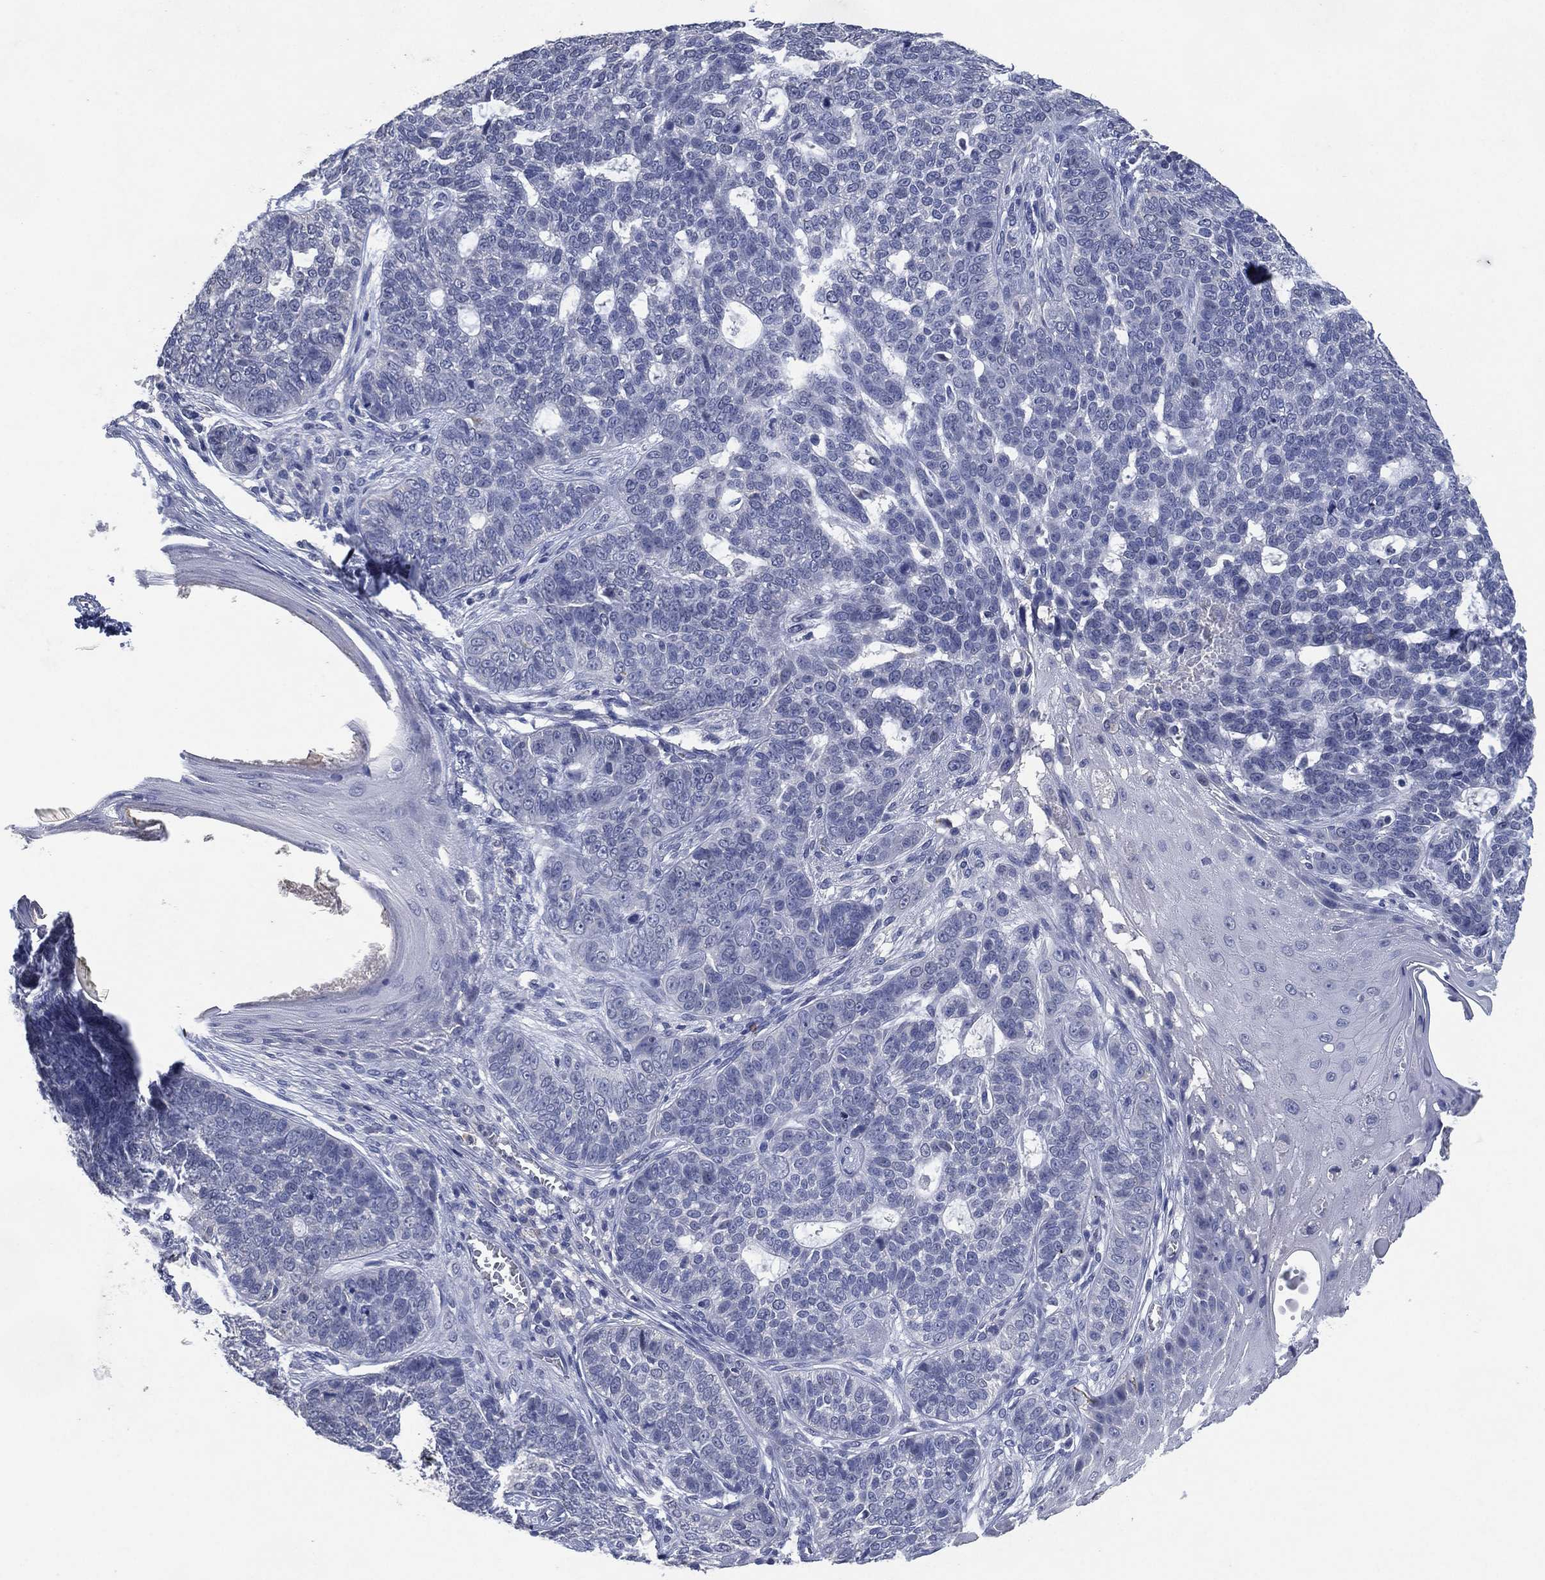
{"staining": {"intensity": "negative", "quantity": "none", "location": "none"}, "tissue": "skin cancer", "cell_type": "Tumor cells", "image_type": "cancer", "snomed": [{"axis": "morphology", "description": "Basal cell carcinoma"}, {"axis": "topography", "description": "Skin"}], "caption": "Photomicrograph shows no protein positivity in tumor cells of skin cancer (basal cell carcinoma) tissue.", "gene": "FSCN2", "patient": {"sex": "female", "age": 69}}